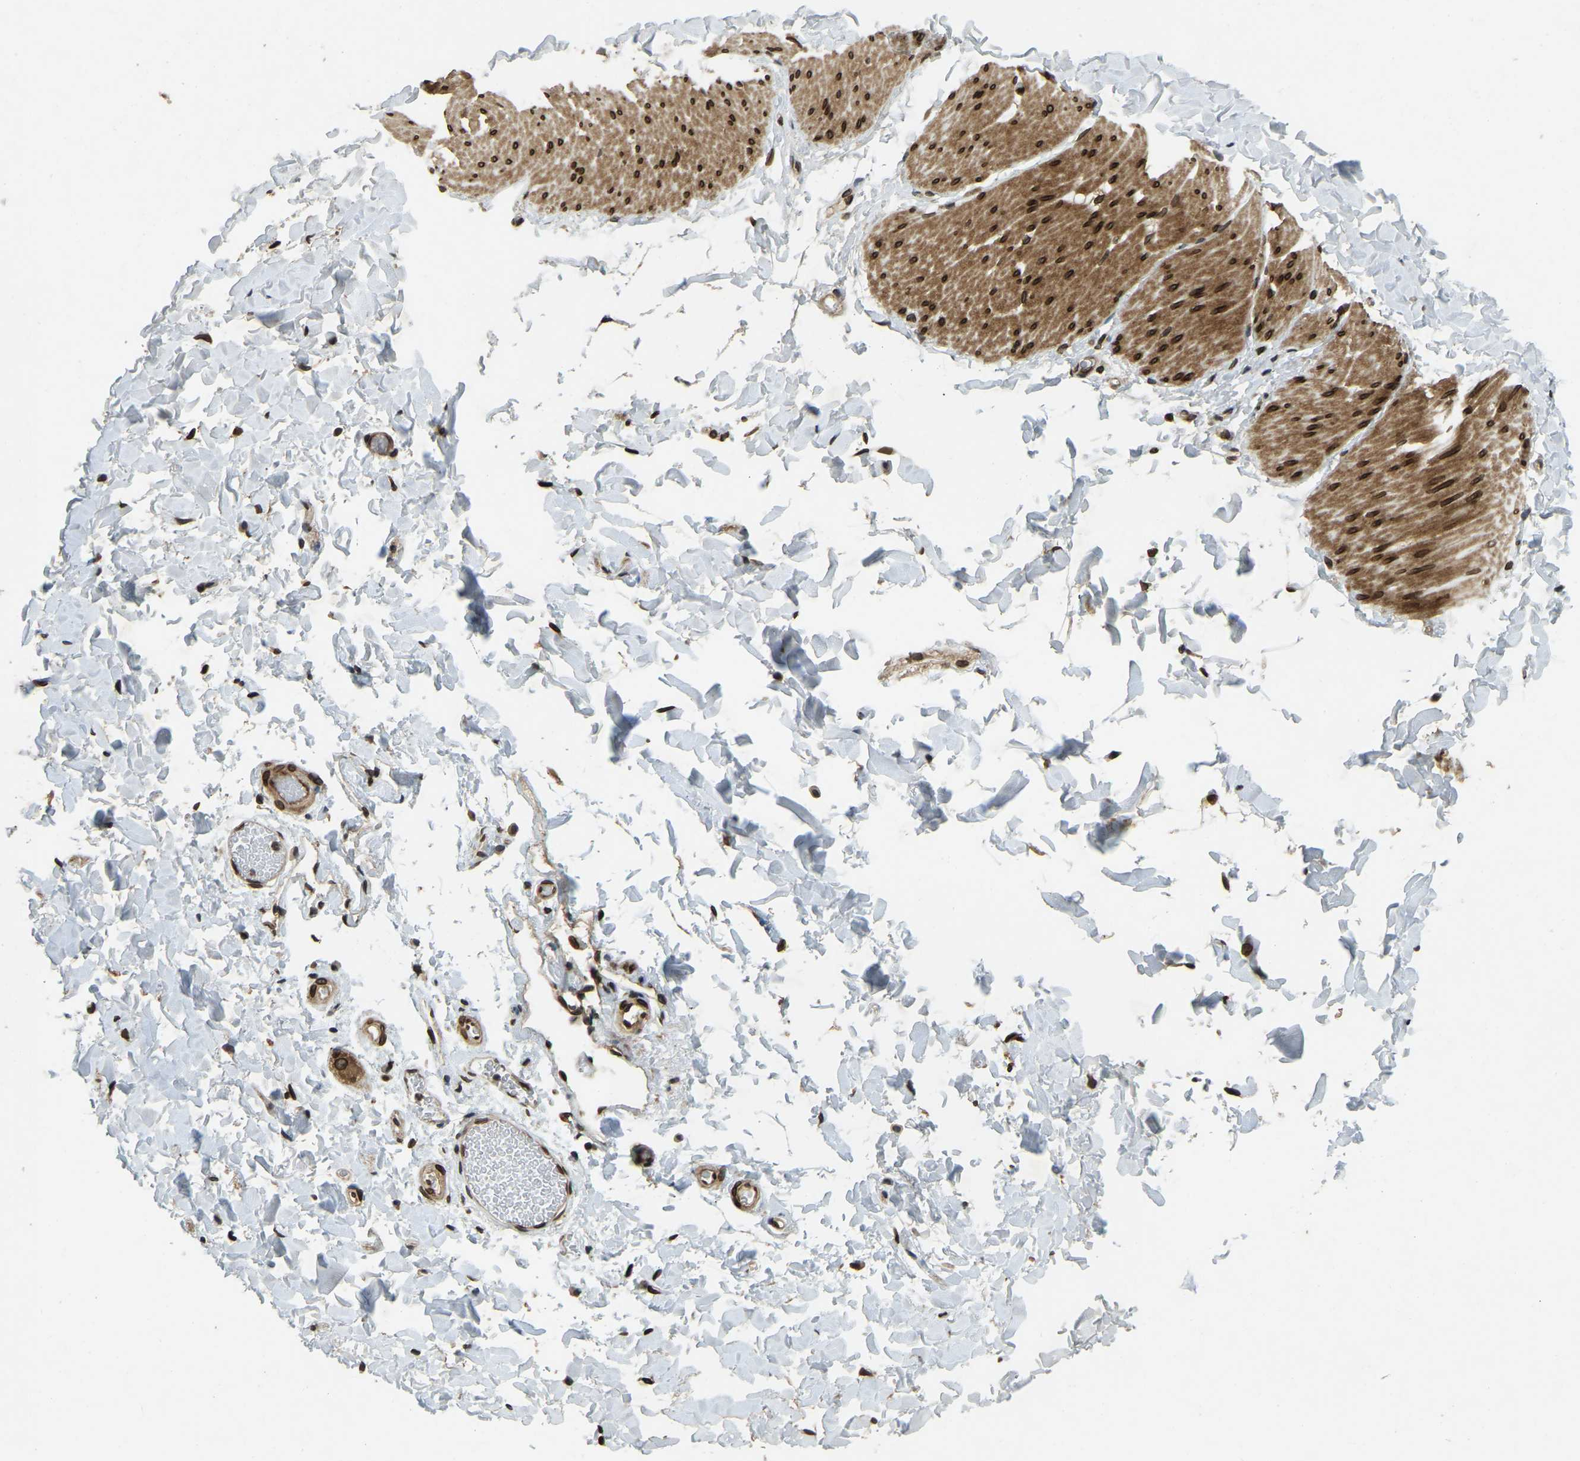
{"staining": {"intensity": "strong", "quantity": ">75%", "location": "cytoplasmic/membranous,nuclear"}, "tissue": "smooth muscle", "cell_type": "Smooth muscle cells", "image_type": "normal", "snomed": [{"axis": "morphology", "description": "Normal tissue, NOS"}, {"axis": "topography", "description": "Smooth muscle"}, {"axis": "topography", "description": "Colon"}], "caption": "Smooth muscle was stained to show a protein in brown. There is high levels of strong cytoplasmic/membranous,nuclear staining in about >75% of smooth muscle cells. Nuclei are stained in blue.", "gene": "SYNE1", "patient": {"sex": "male", "age": 67}}